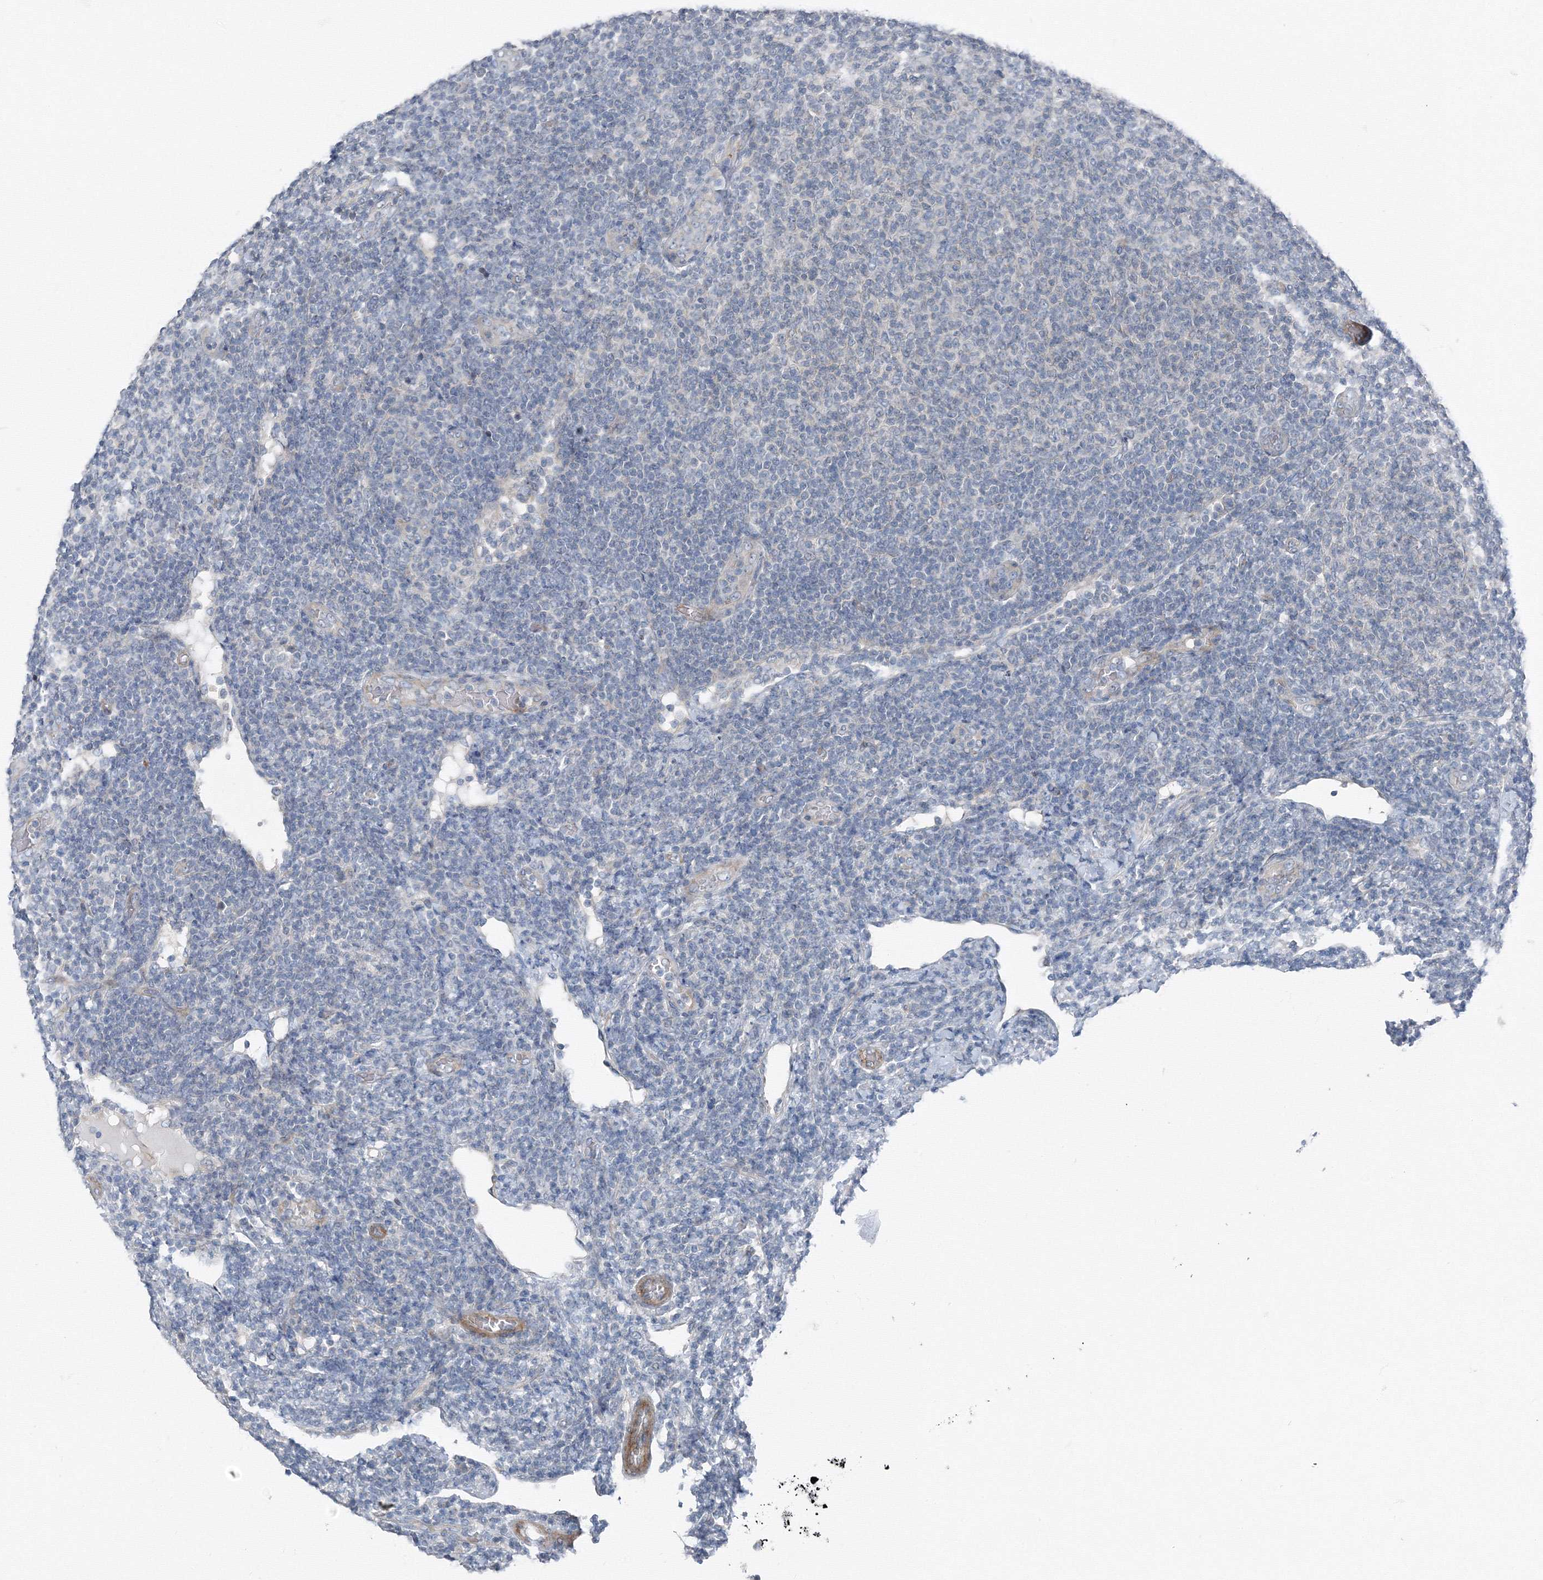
{"staining": {"intensity": "negative", "quantity": "none", "location": "none"}, "tissue": "lymphoma", "cell_type": "Tumor cells", "image_type": "cancer", "snomed": [{"axis": "morphology", "description": "Malignant lymphoma, non-Hodgkin's type, Low grade"}, {"axis": "topography", "description": "Lymph node"}], "caption": "High magnification brightfield microscopy of lymphoma stained with DAB (3,3'-diaminobenzidine) (brown) and counterstained with hematoxylin (blue): tumor cells show no significant staining.", "gene": "AASDH", "patient": {"sex": "male", "age": 66}}